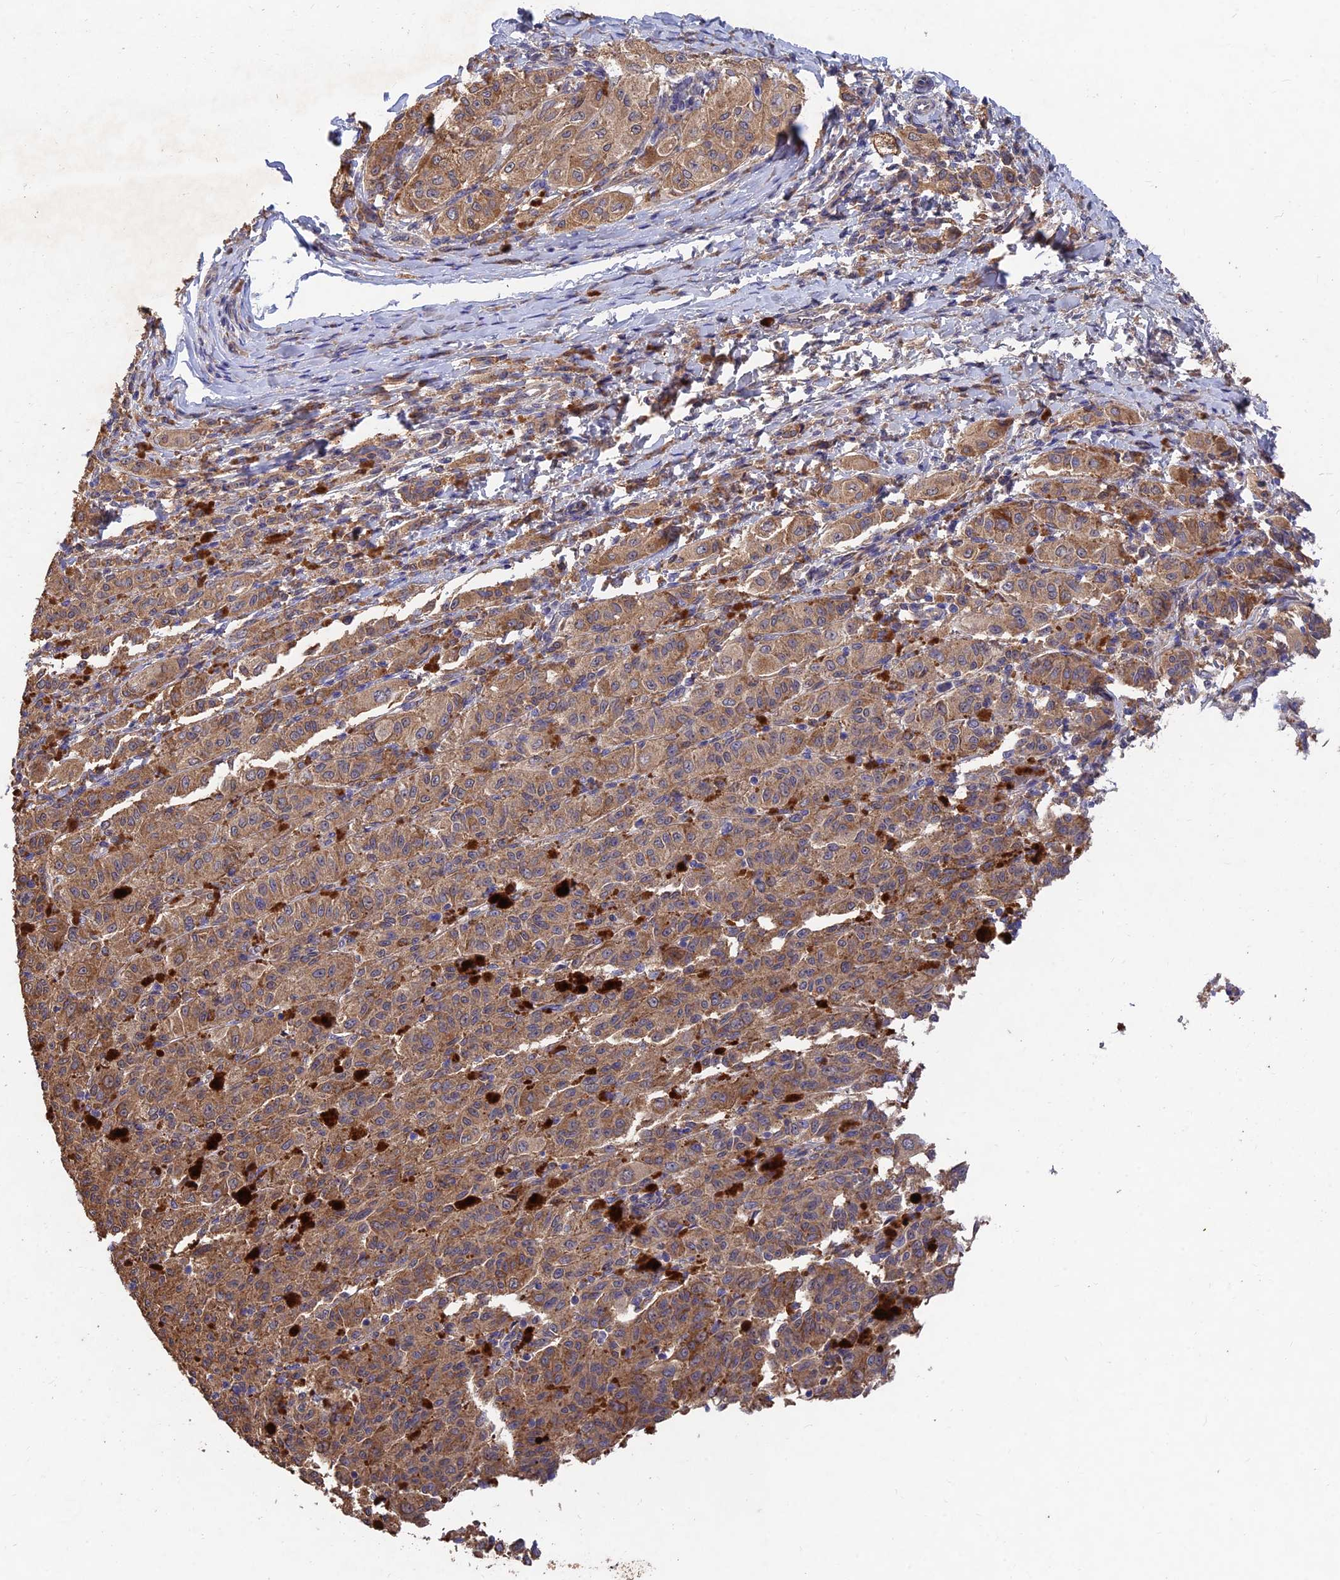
{"staining": {"intensity": "moderate", "quantity": ">75%", "location": "cytoplasmic/membranous"}, "tissue": "melanoma", "cell_type": "Tumor cells", "image_type": "cancer", "snomed": [{"axis": "morphology", "description": "Malignant melanoma, NOS"}, {"axis": "topography", "description": "Skin"}], "caption": "This photomicrograph displays IHC staining of malignant melanoma, with medium moderate cytoplasmic/membranous positivity in about >75% of tumor cells.", "gene": "SLC38A11", "patient": {"sex": "female", "age": 52}}